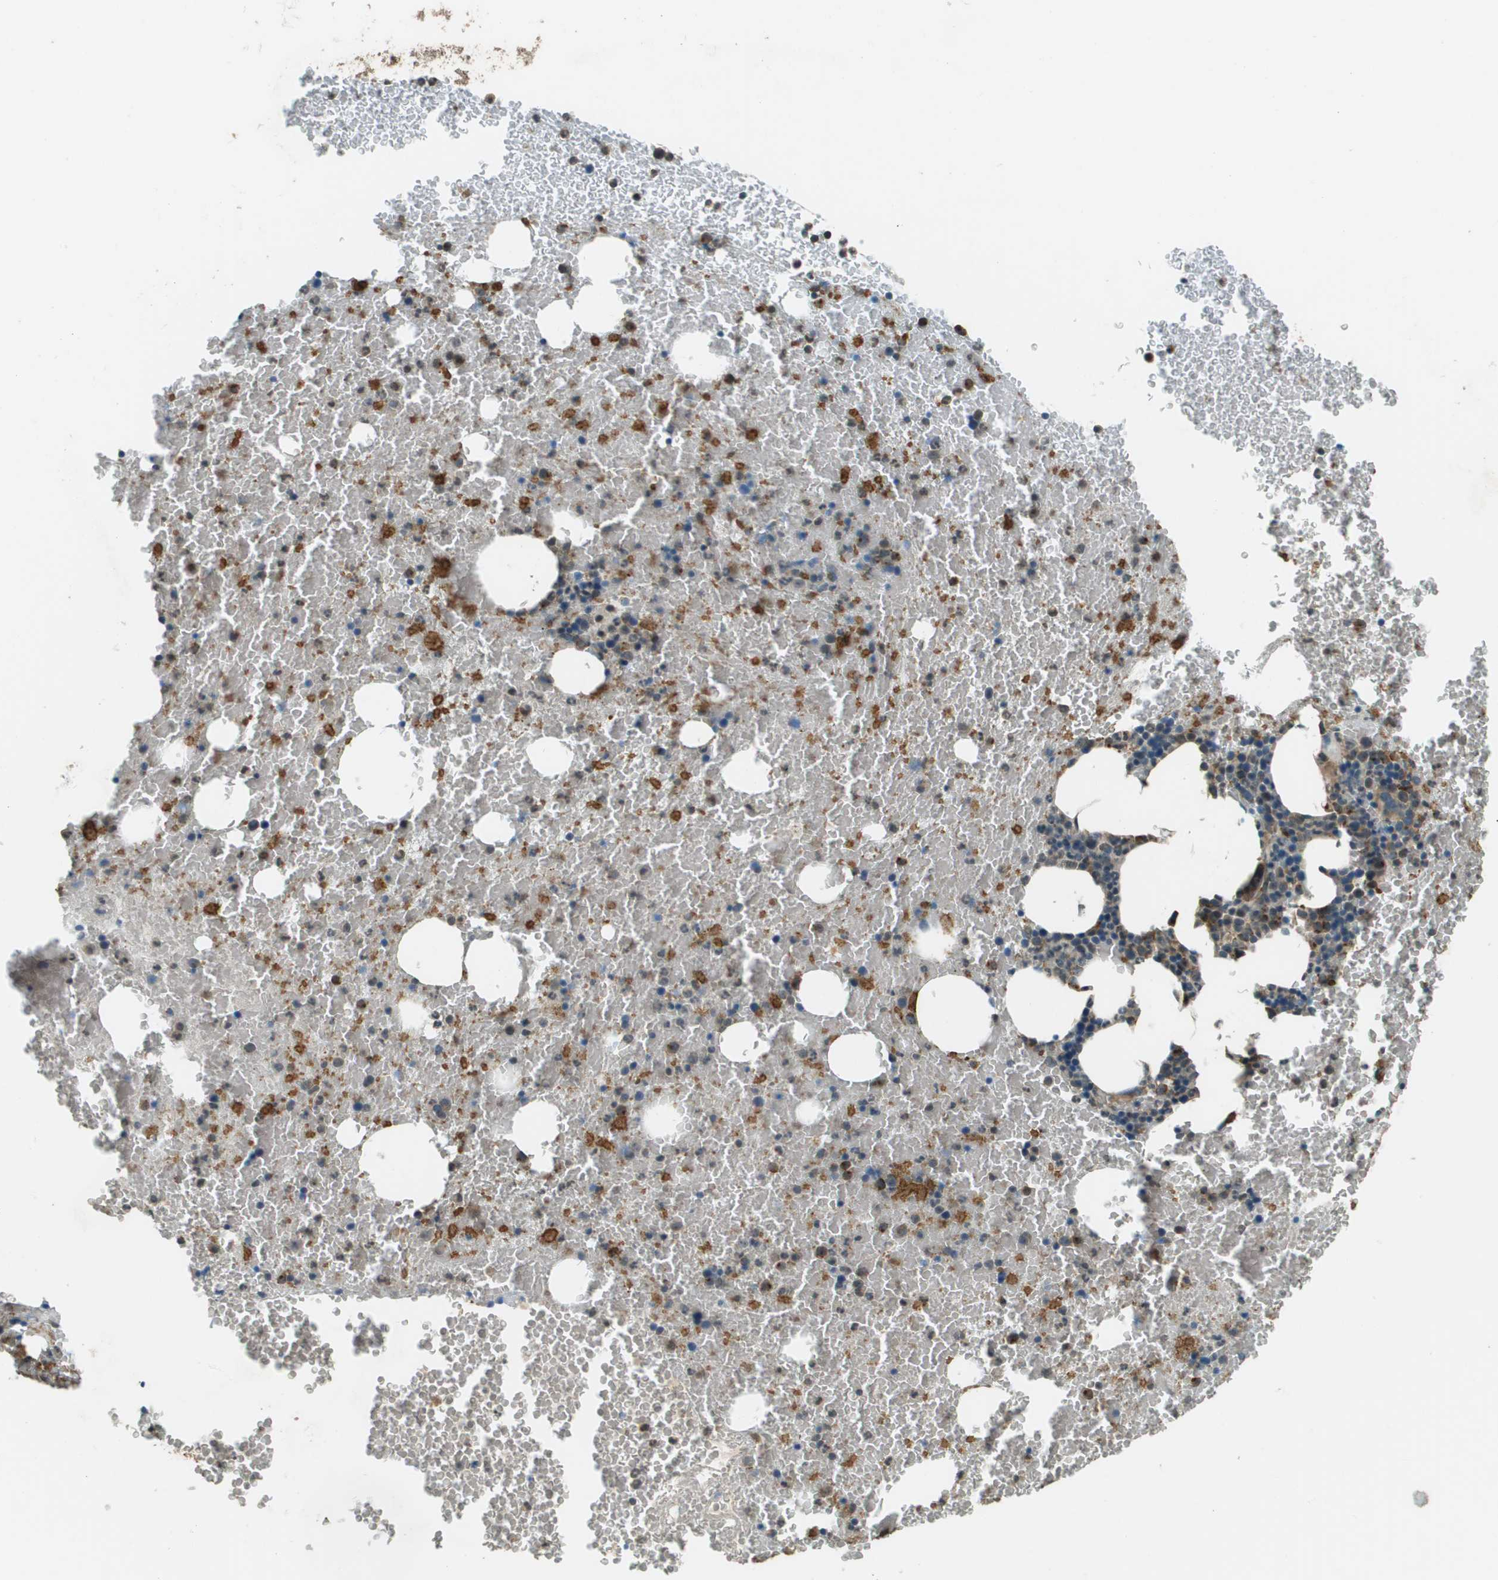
{"staining": {"intensity": "weak", "quantity": "25%-75%", "location": "cytoplasmic/membranous"}, "tissue": "bone marrow", "cell_type": "Hematopoietic cells", "image_type": "normal", "snomed": [{"axis": "morphology", "description": "Normal tissue, NOS"}, {"axis": "morphology", "description": "Inflammation, NOS"}, {"axis": "topography", "description": "Bone marrow"}], "caption": "Brown immunohistochemical staining in benign bone marrow reveals weak cytoplasmic/membranous staining in about 25%-75% of hematopoietic cells.", "gene": "SDC3", "patient": {"sex": "male", "age": 47}}